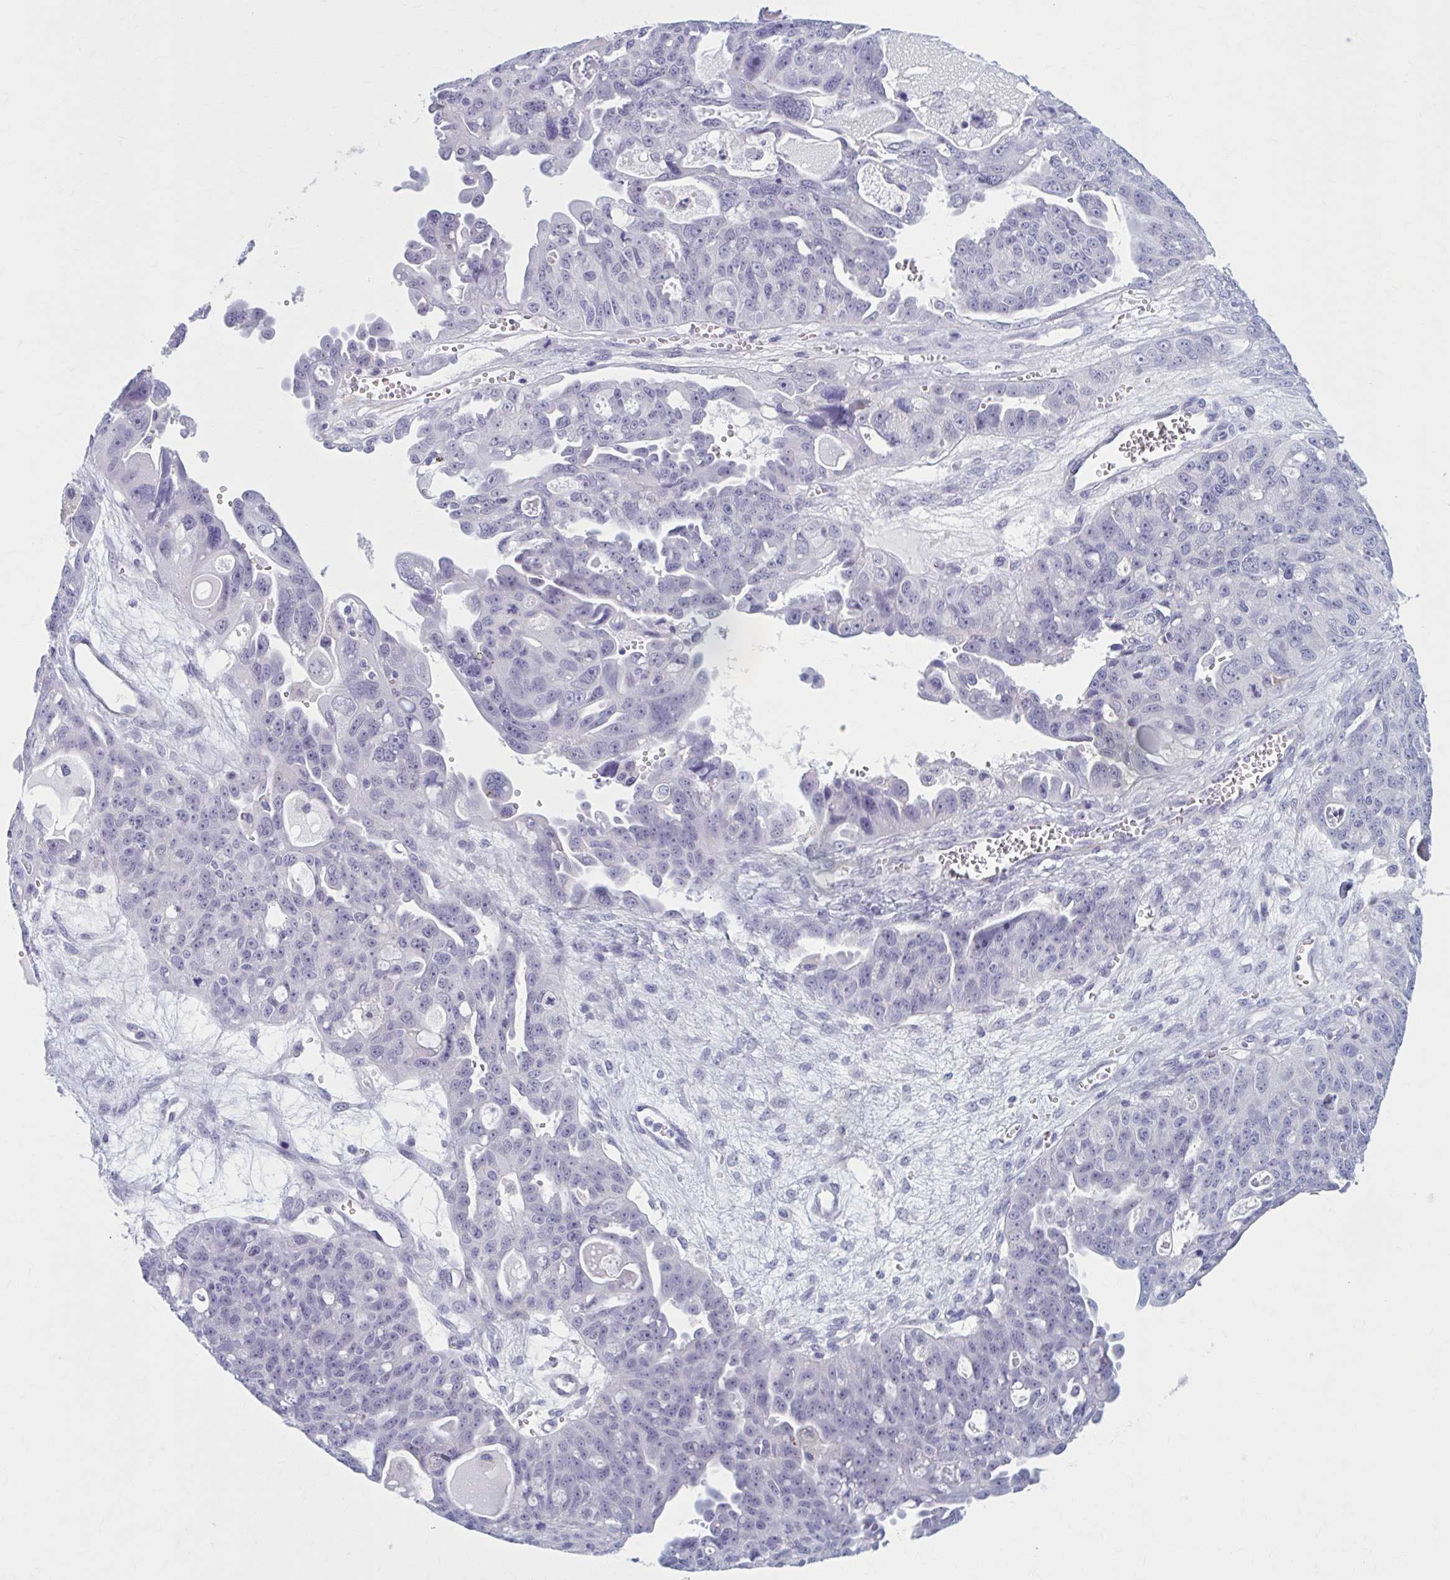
{"staining": {"intensity": "negative", "quantity": "none", "location": "none"}, "tissue": "ovarian cancer", "cell_type": "Tumor cells", "image_type": "cancer", "snomed": [{"axis": "morphology", "description": "Carcinoma, endometroid"}, {"axis": "topography", "description": "Ovary"}], "caption": "DAB immunohistochemical staining of human ovarian cancer displays no significant expression in tumor cells.", "gene": "CCDC105", "patient": {"sex": "female", "age": 70}}